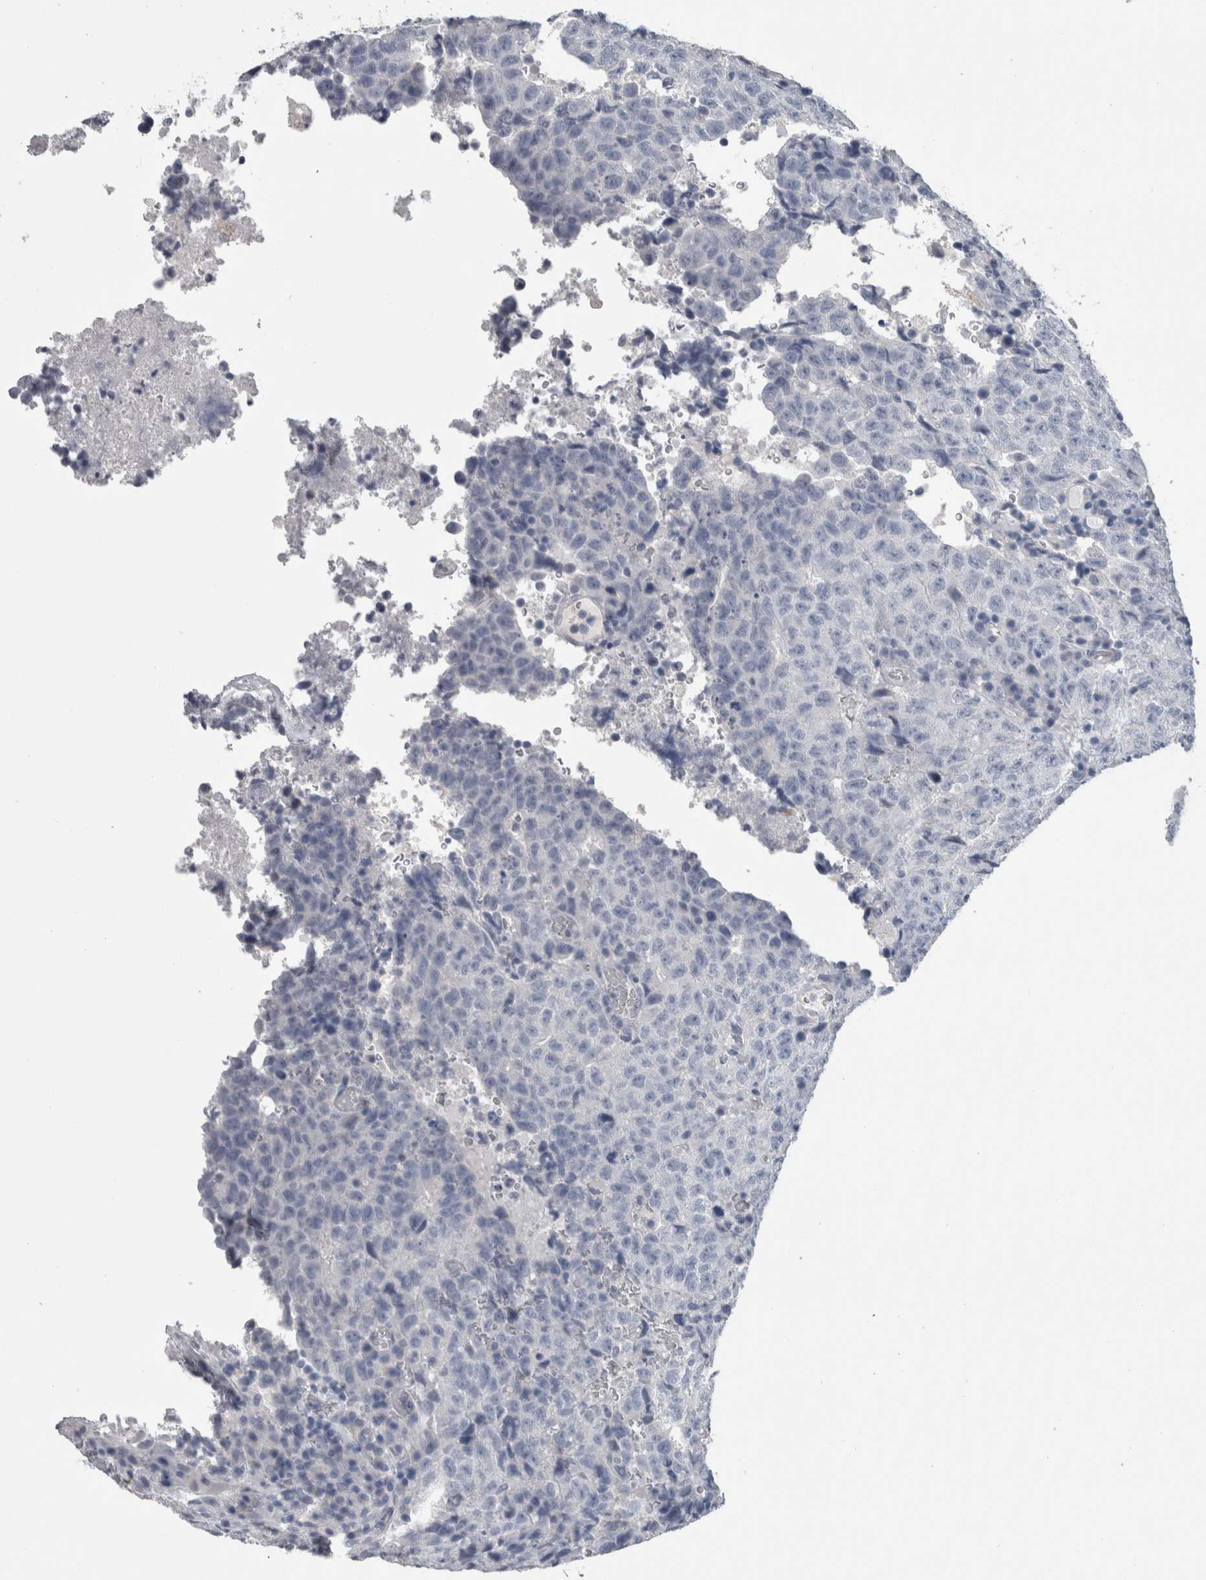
{"staining": {"intensity": "negative", "quantity": "none", "location": "none"}, "tissue": "testis cancer", "cell_type": "Tumor cells", "image_type": "cancer", "snomed": [{"axis": "morphology", "description": "Necrosis, NOS"}, {"axis": "morphology", "description": "Carcinoma, Embryonal, NOS"}, {"axis": "topography", "description": "Testis"}], "caption": "Photomicrograph shows no protein expression in tumor cells of testis cancer (embryonal carcinoma) tissue.", "gene": "CA8", "patient": {"sex": "male", "age": 19}}